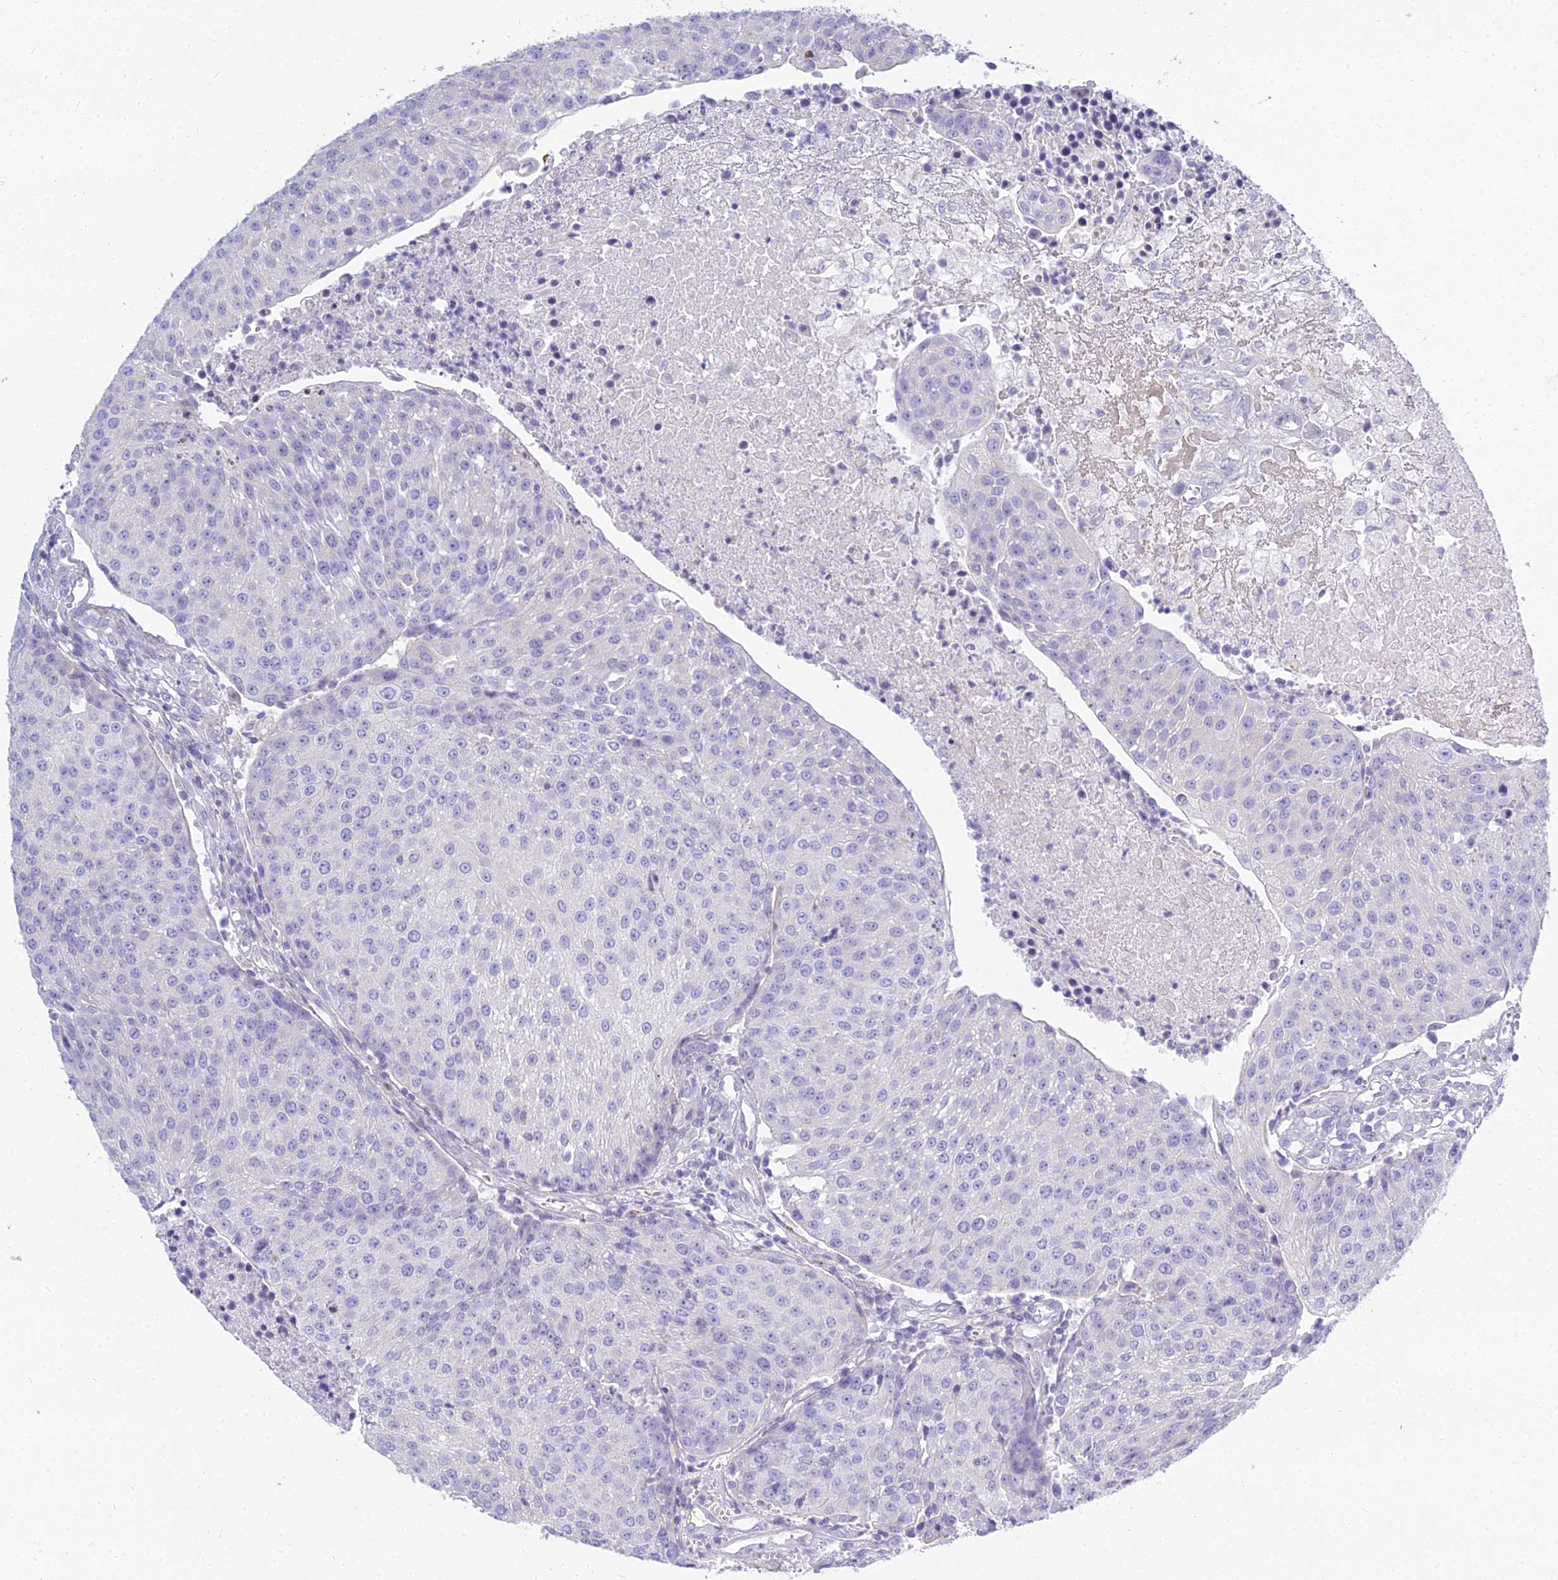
{"staining": {"intensity": "negative", "quantity": "none", "location": "none"}, "tissue": "urothelial cancer", "cell_type": "Tumor cells", "image_type": "cancer", "snomed": [{"axis": "morphology", "description": "Urothelial carcinoma, High grade"}, {"axis": "topography", "description": "Urinary bladder"}], "caption": "There is no significant positivity in tumor cells of urothelial cancer.", "gene": "SMIM24", "patient": {"sex": "female", "age": 85}}